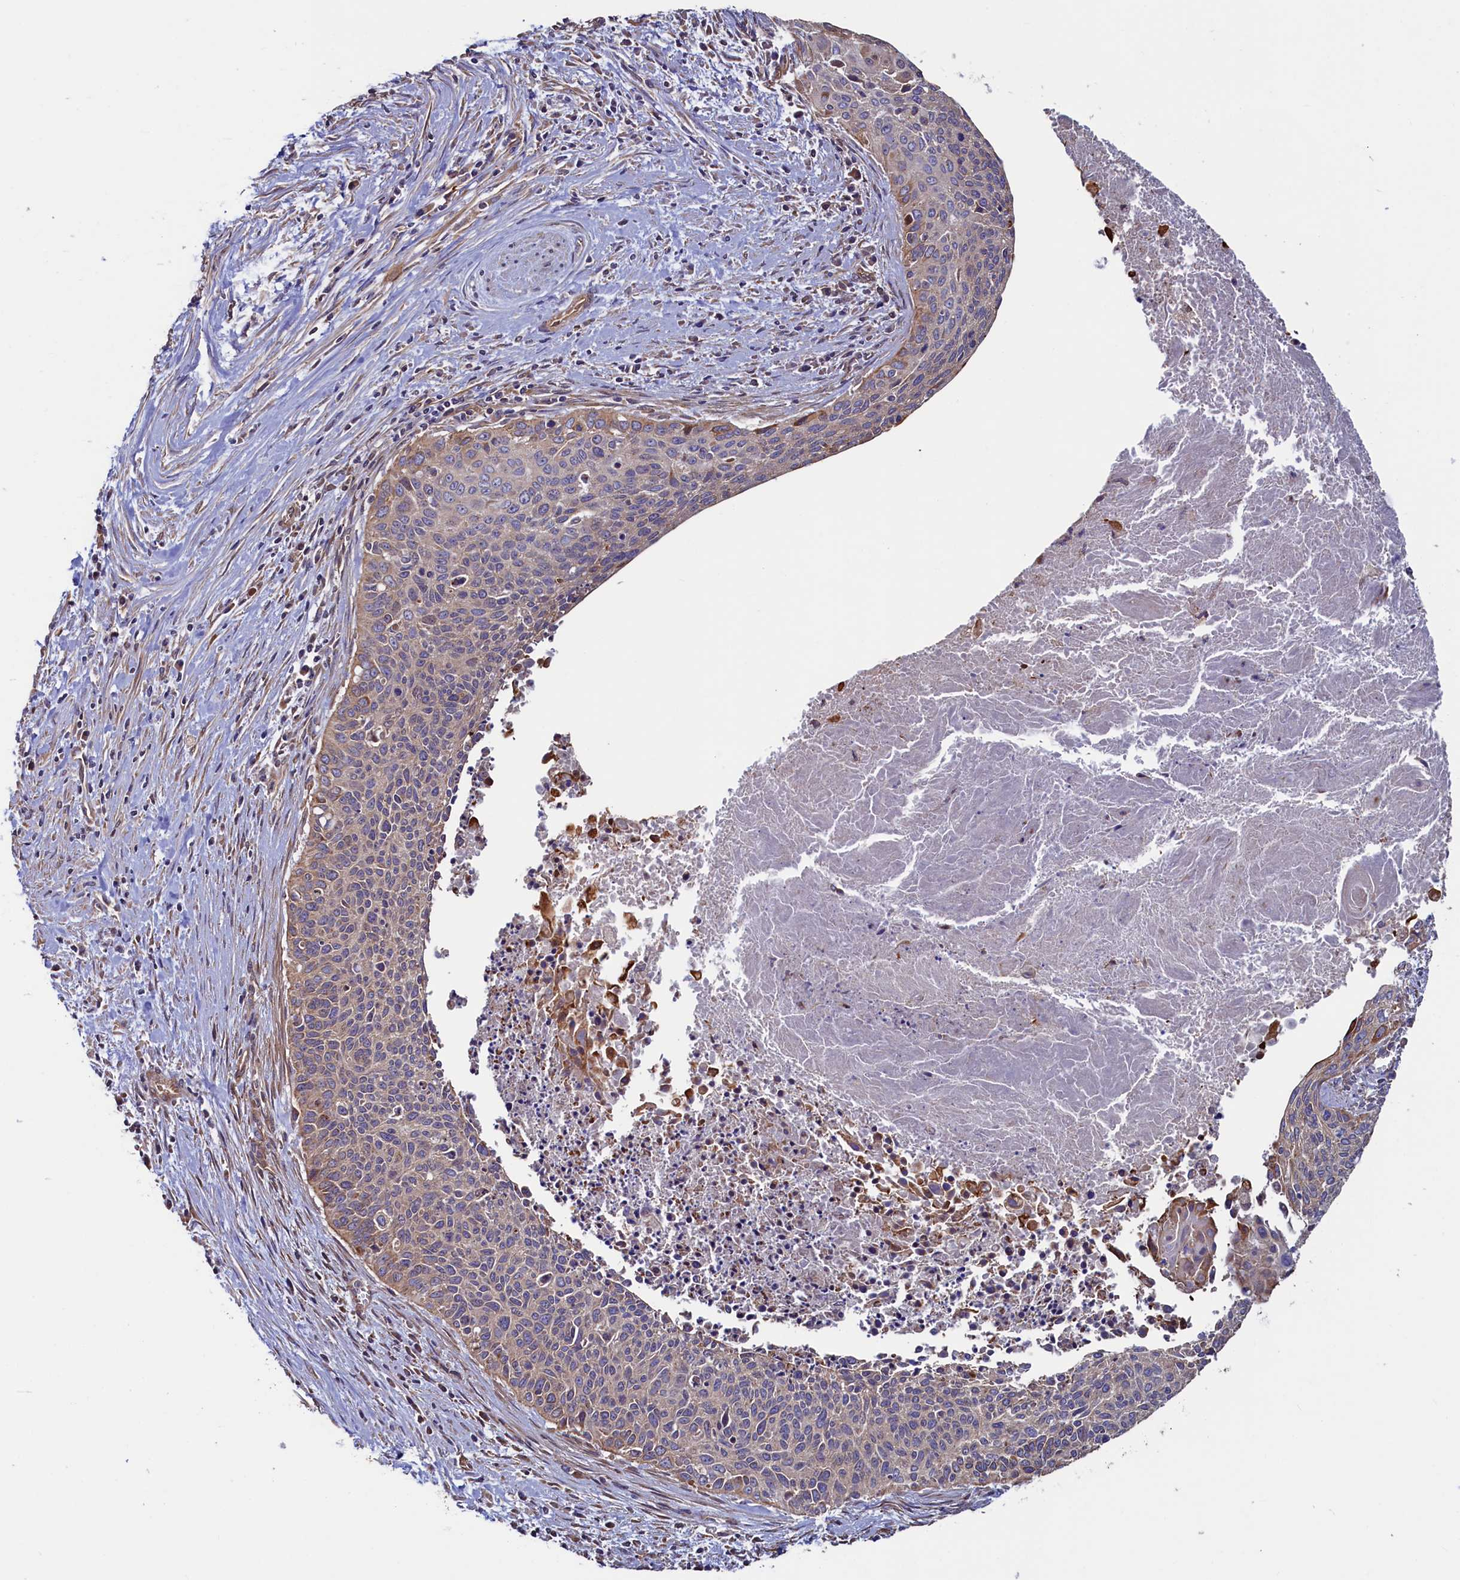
{"staining": {"intensity": "negative", "quantity": "none", "location": "none"}, "tissue": "cervical cancer", "cell_type": "Tumor cells", "image_type": "cancer", "snomed": [{"axis": "morphology", "description": "Squamous cell carcinoma, NOS"}, {"axis": "topography", "description": "Cervix"}], "caption": "A micrograph of human cervical cancer is negative for staining in tumor cells.", "gene": "ATXN2L", "patient": {"sex": "female", "age": 55}}